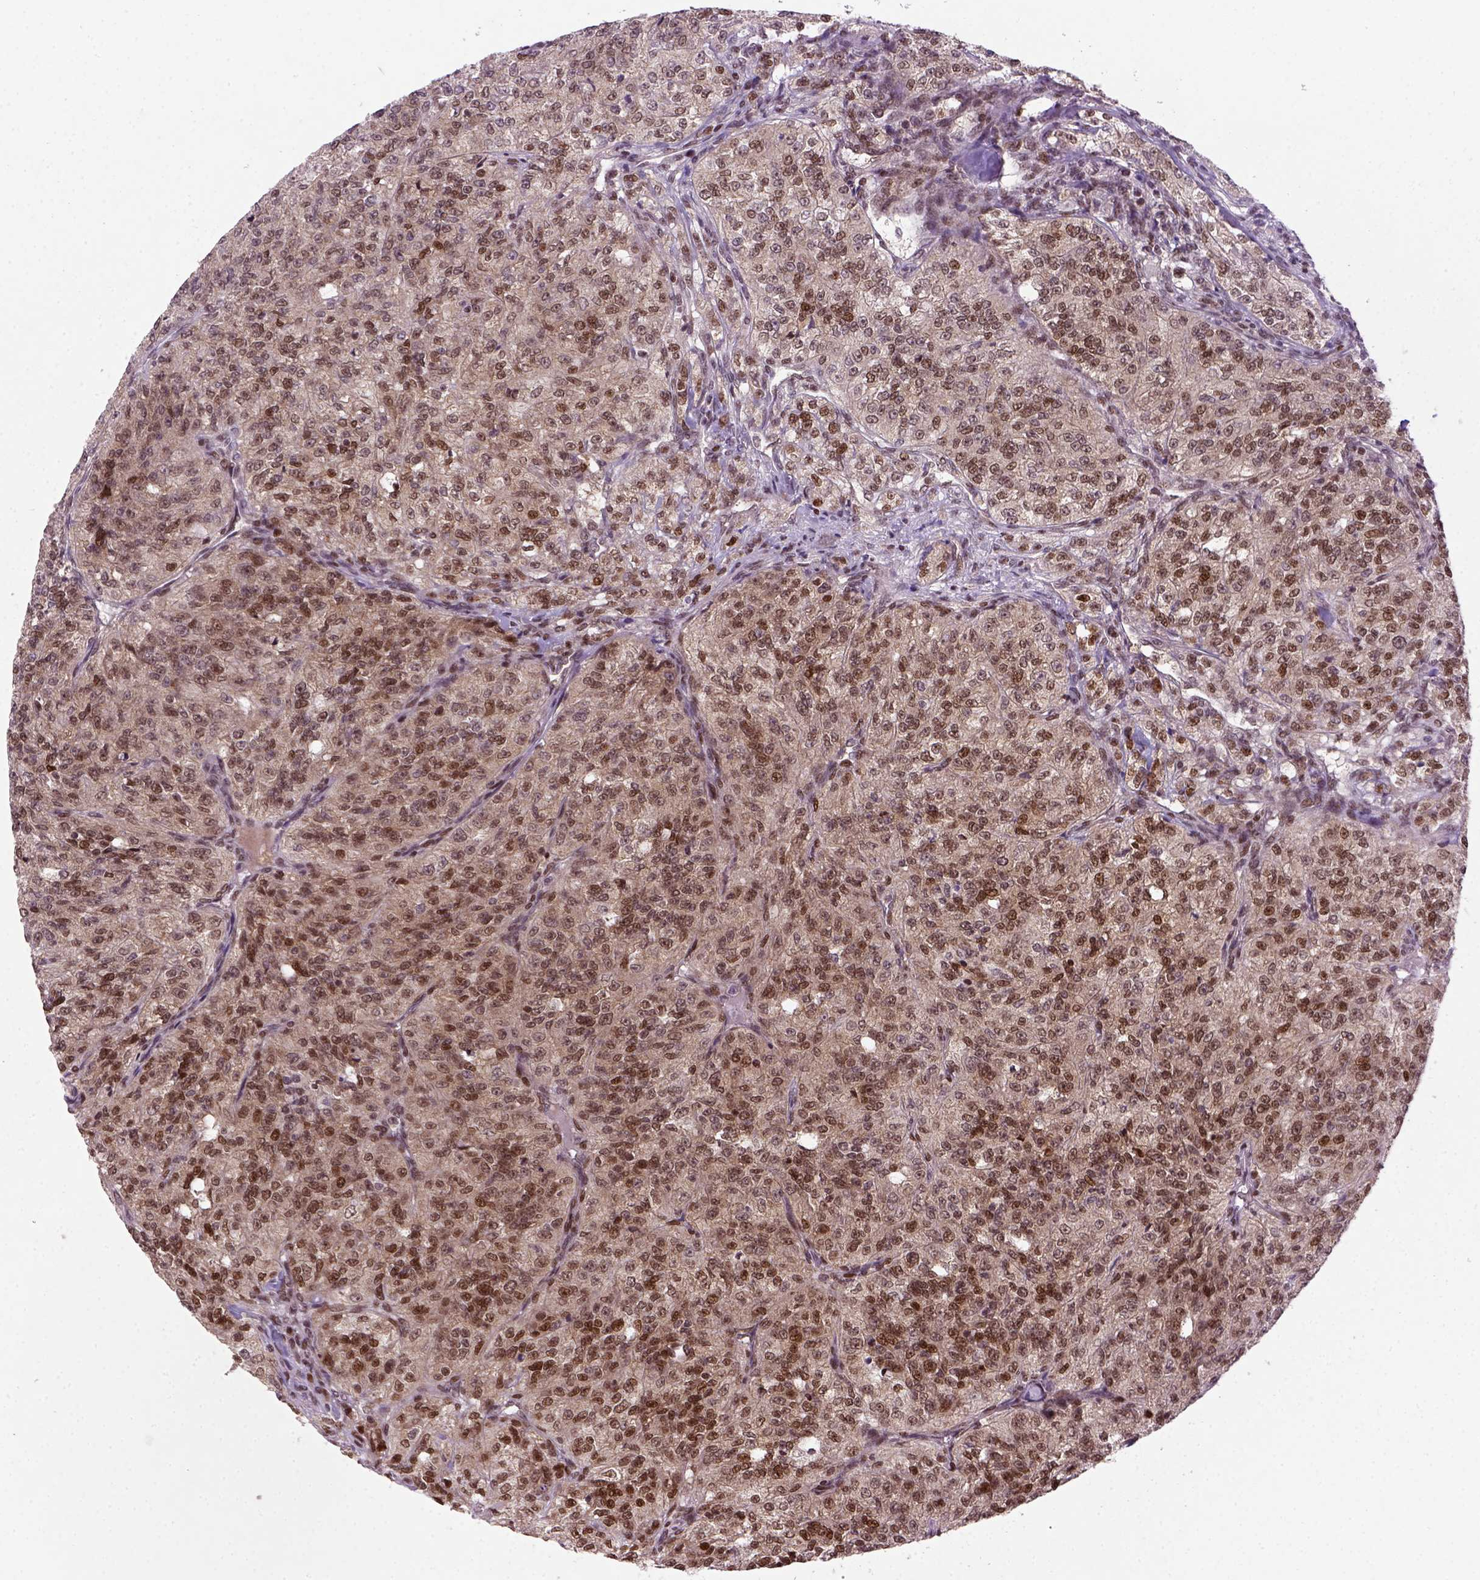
{"staining": {"intensity": "moderate", "quantity": "25%-75%", "location": "nuclear"}, "tissue": "renal cancer", "cell_type": "Tumor cells", "image_type": "cancer", "snomed": [{"axis": "morphology", "description": "Adenocarcinoma, NOS"}, {"axis": "topography", "description": "Kidney"}], "caption": "Protein expression analysis of human renal cancer (adenocarcinoma) reveals moderate nuclear positivity in about 25%-75% of tumor cells.", "gene": "MGMT", "patient": {"sex": "female", "age": 63}}